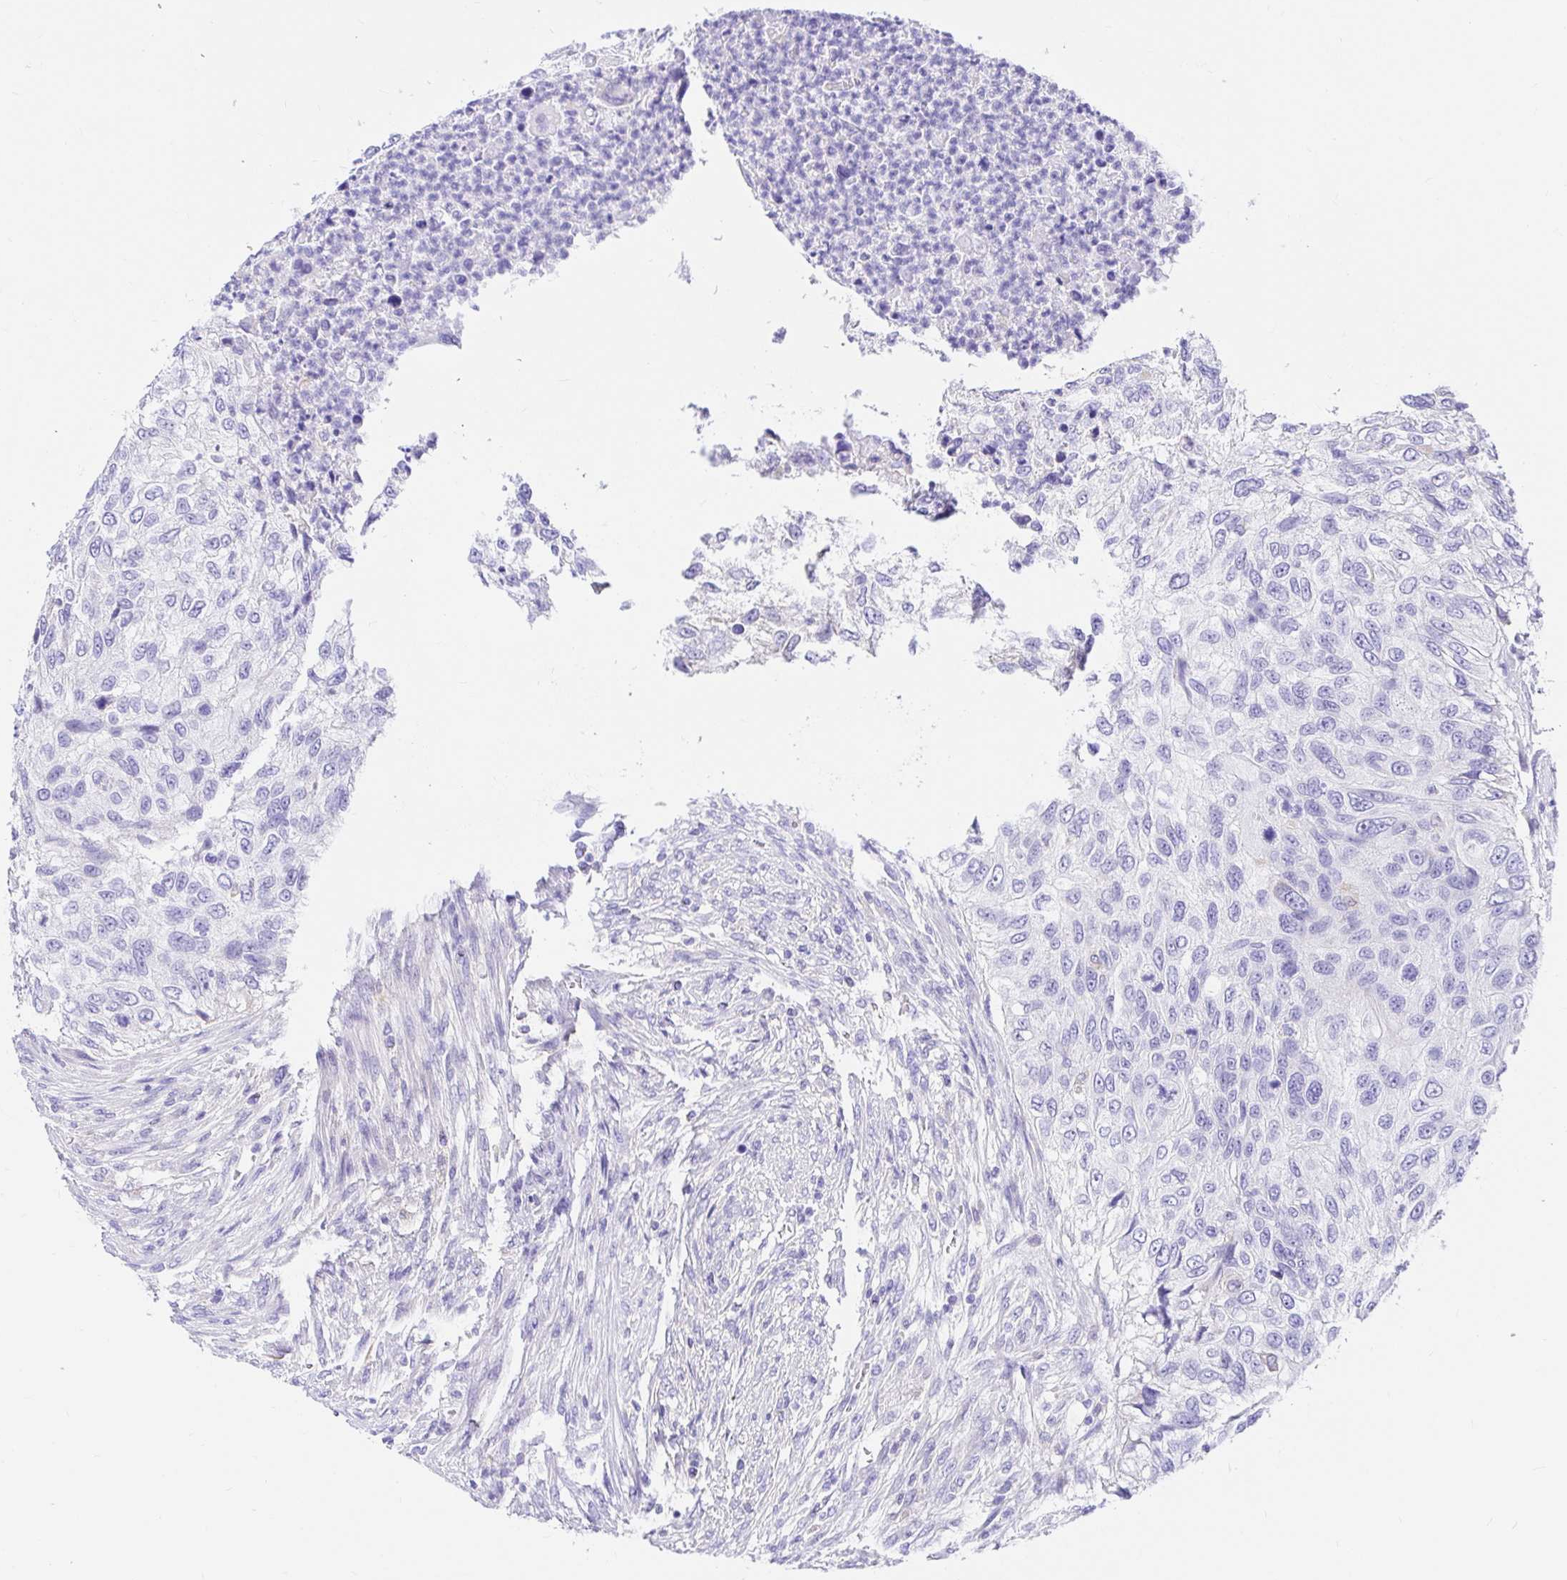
{"staining": {"intensity": "negative", "quantity": "none", "location": "none"}, "tissue": "urothelial cancer", "cell_type": "Tumor cells", "image_type": "cancer", "snomed": [{"axis": "morphology", "description": "Urothelial carcinoma, High grade"}, {"axis": "topography", "description": "Urinary bladder"}], "caption": "Tumor cells show no significant staining in urothelial cancer.", "gene": "BACE2", "patient": {"sex": "female", "age": 60}}